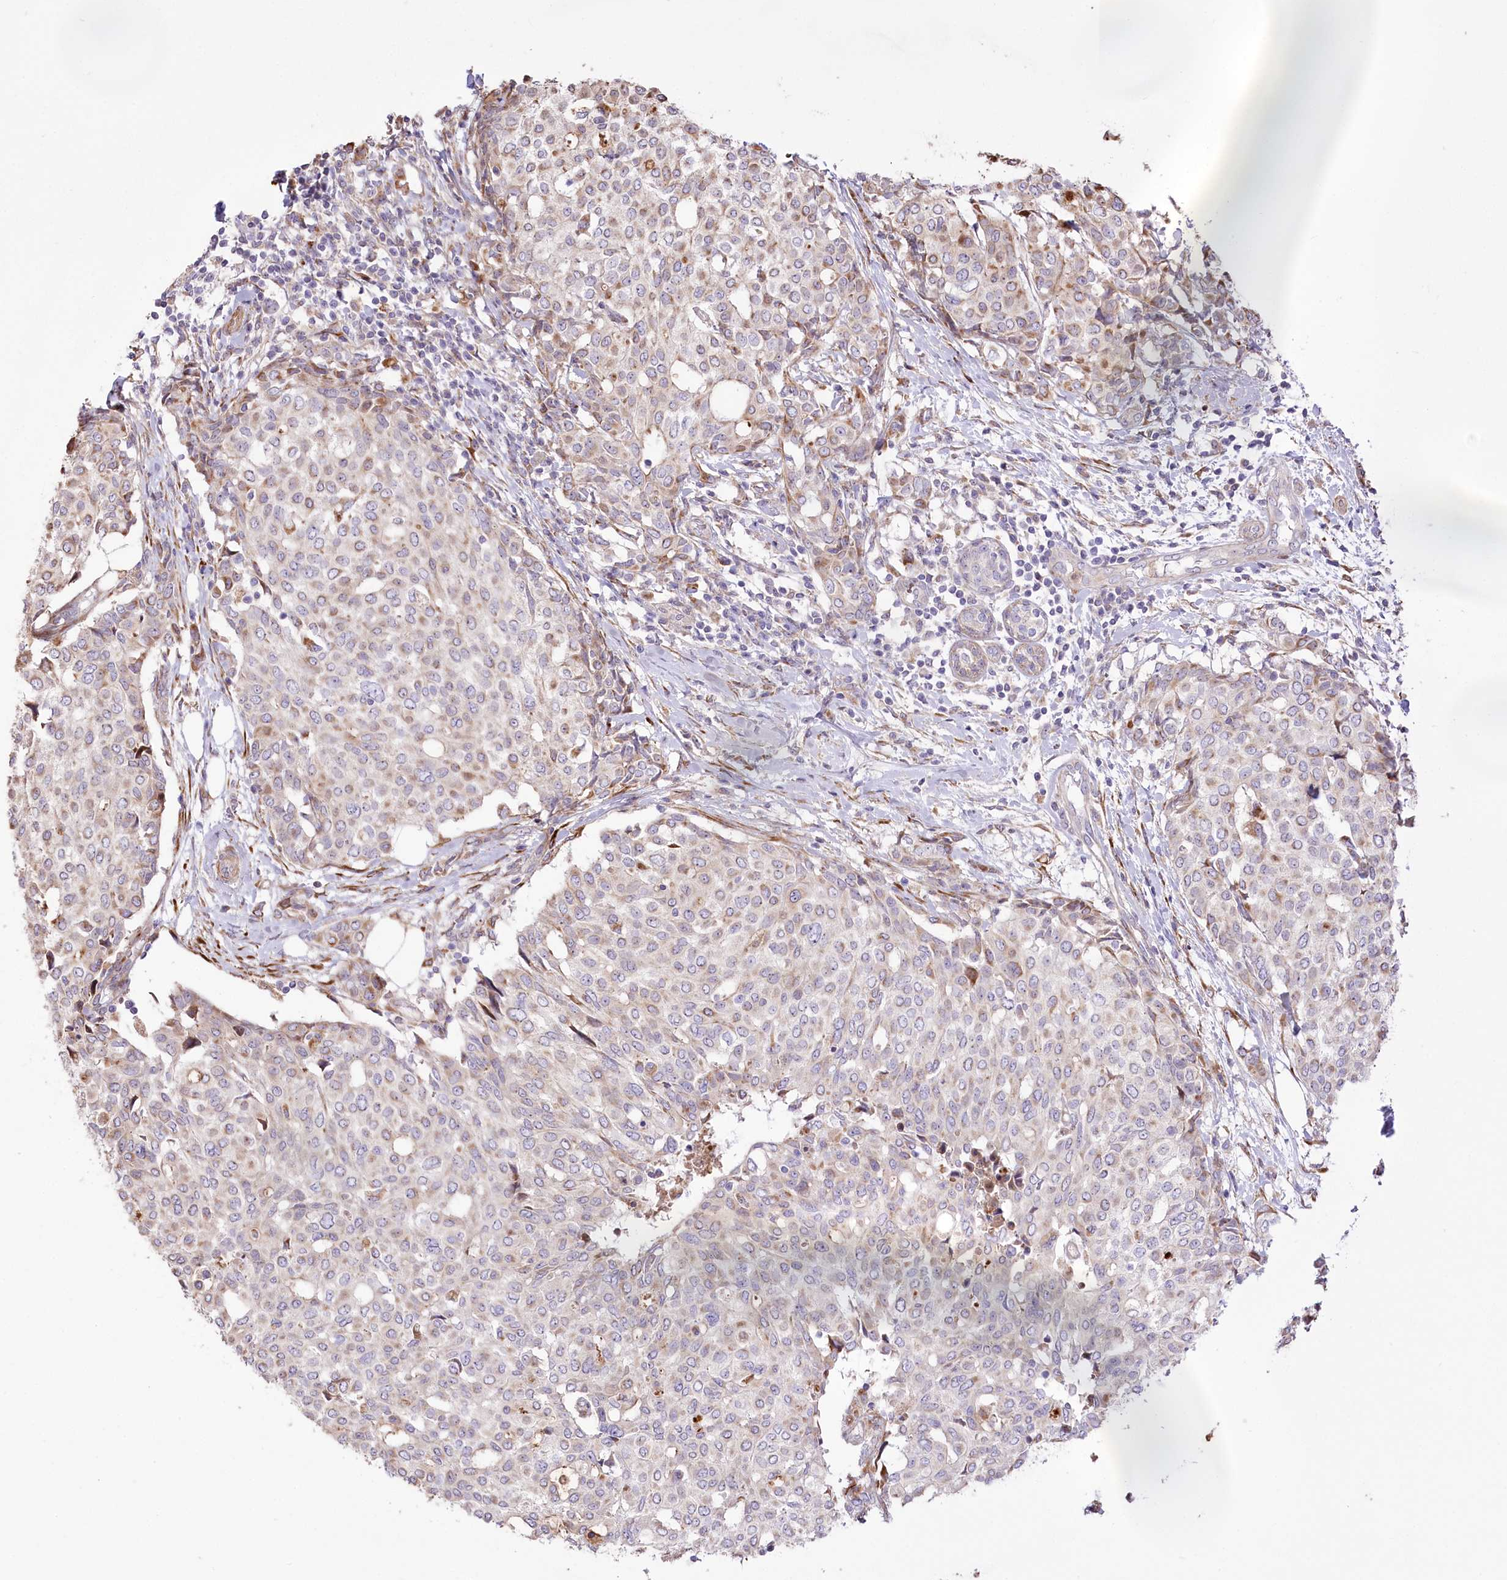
{"staining": {"intensity": "weak", "quantity": "25%-75%", "location": "cytoplasmic/membranous"}, "tissue": "breast cancer", "cell_type": "Tumor cells", "image_type": "cancer", "snomed": [{"axis": "morphology", "description": "Lobular carcinoma"}, {"axis": "topography", "description": "Breast"}], "caption": "DAB (3,3'-diaminobenzidine) immunohistochemical staining of breast cancer reveals weak cytoplasmic/membranous protein staining in about 25%-75% of tumor cells. (DAB (3,3'-diaminobenzidine) IHC with brightfield microscopy, high magnification).", "gene": "RNF24", "patient": {"sex": "female", "age": 51}}